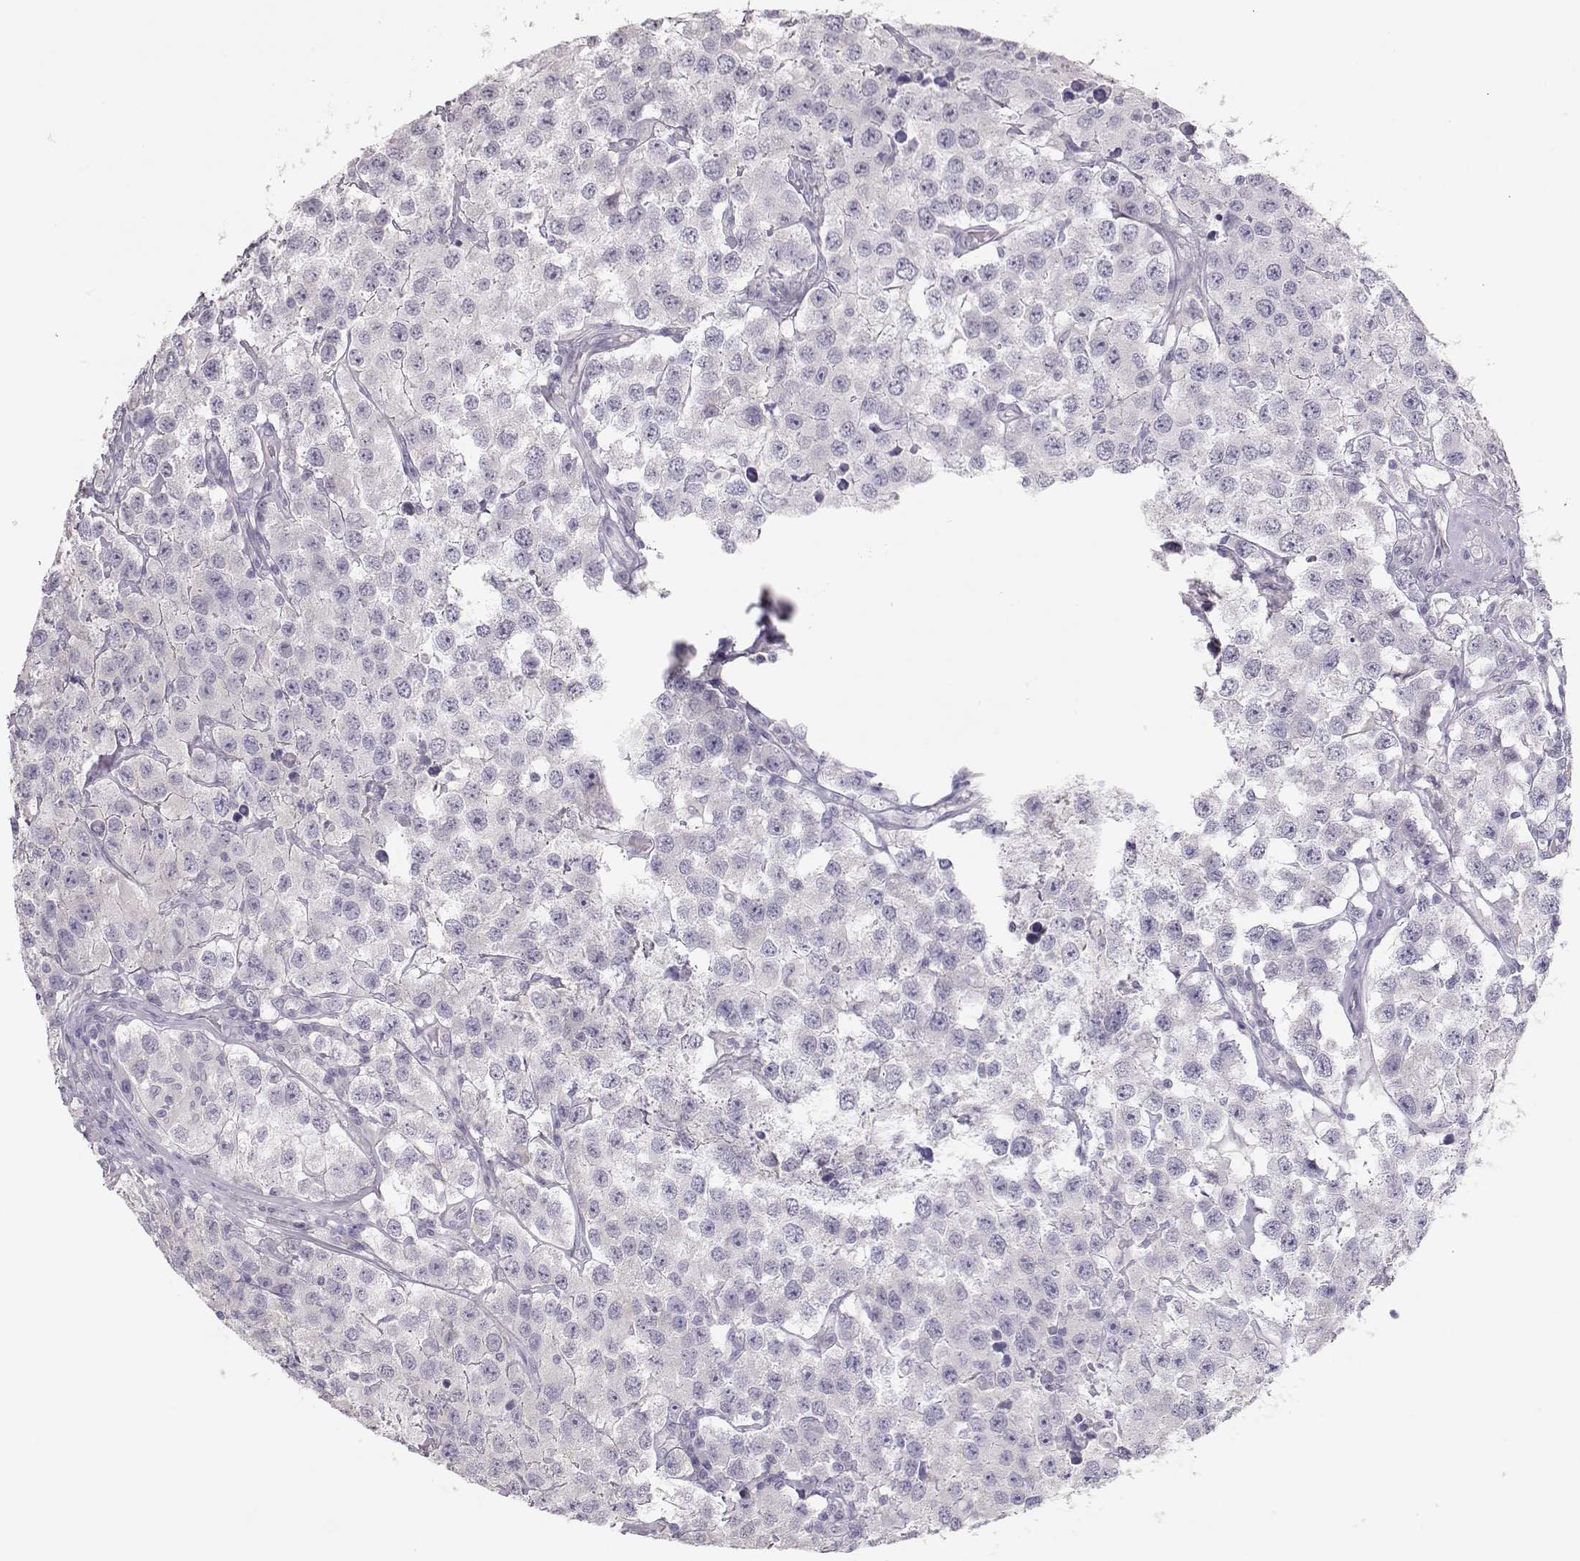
{"staining": {"intensity": "negative", "quantity": "none", "location": "none"}, "tissue": "testis cancer", "cell_type": "Tumor cells", "image_type": "cancer", "snomed": [{"axis": "morphology", "description": "Seminoma, NOS"}, {"axis": "topography", "description": "Testis"}], "caption": "Tumor cells are negative for brown protein staining in seminoma (testis).", "gene": "LEPR", "patient": {"sex": "male", "age": 52}}